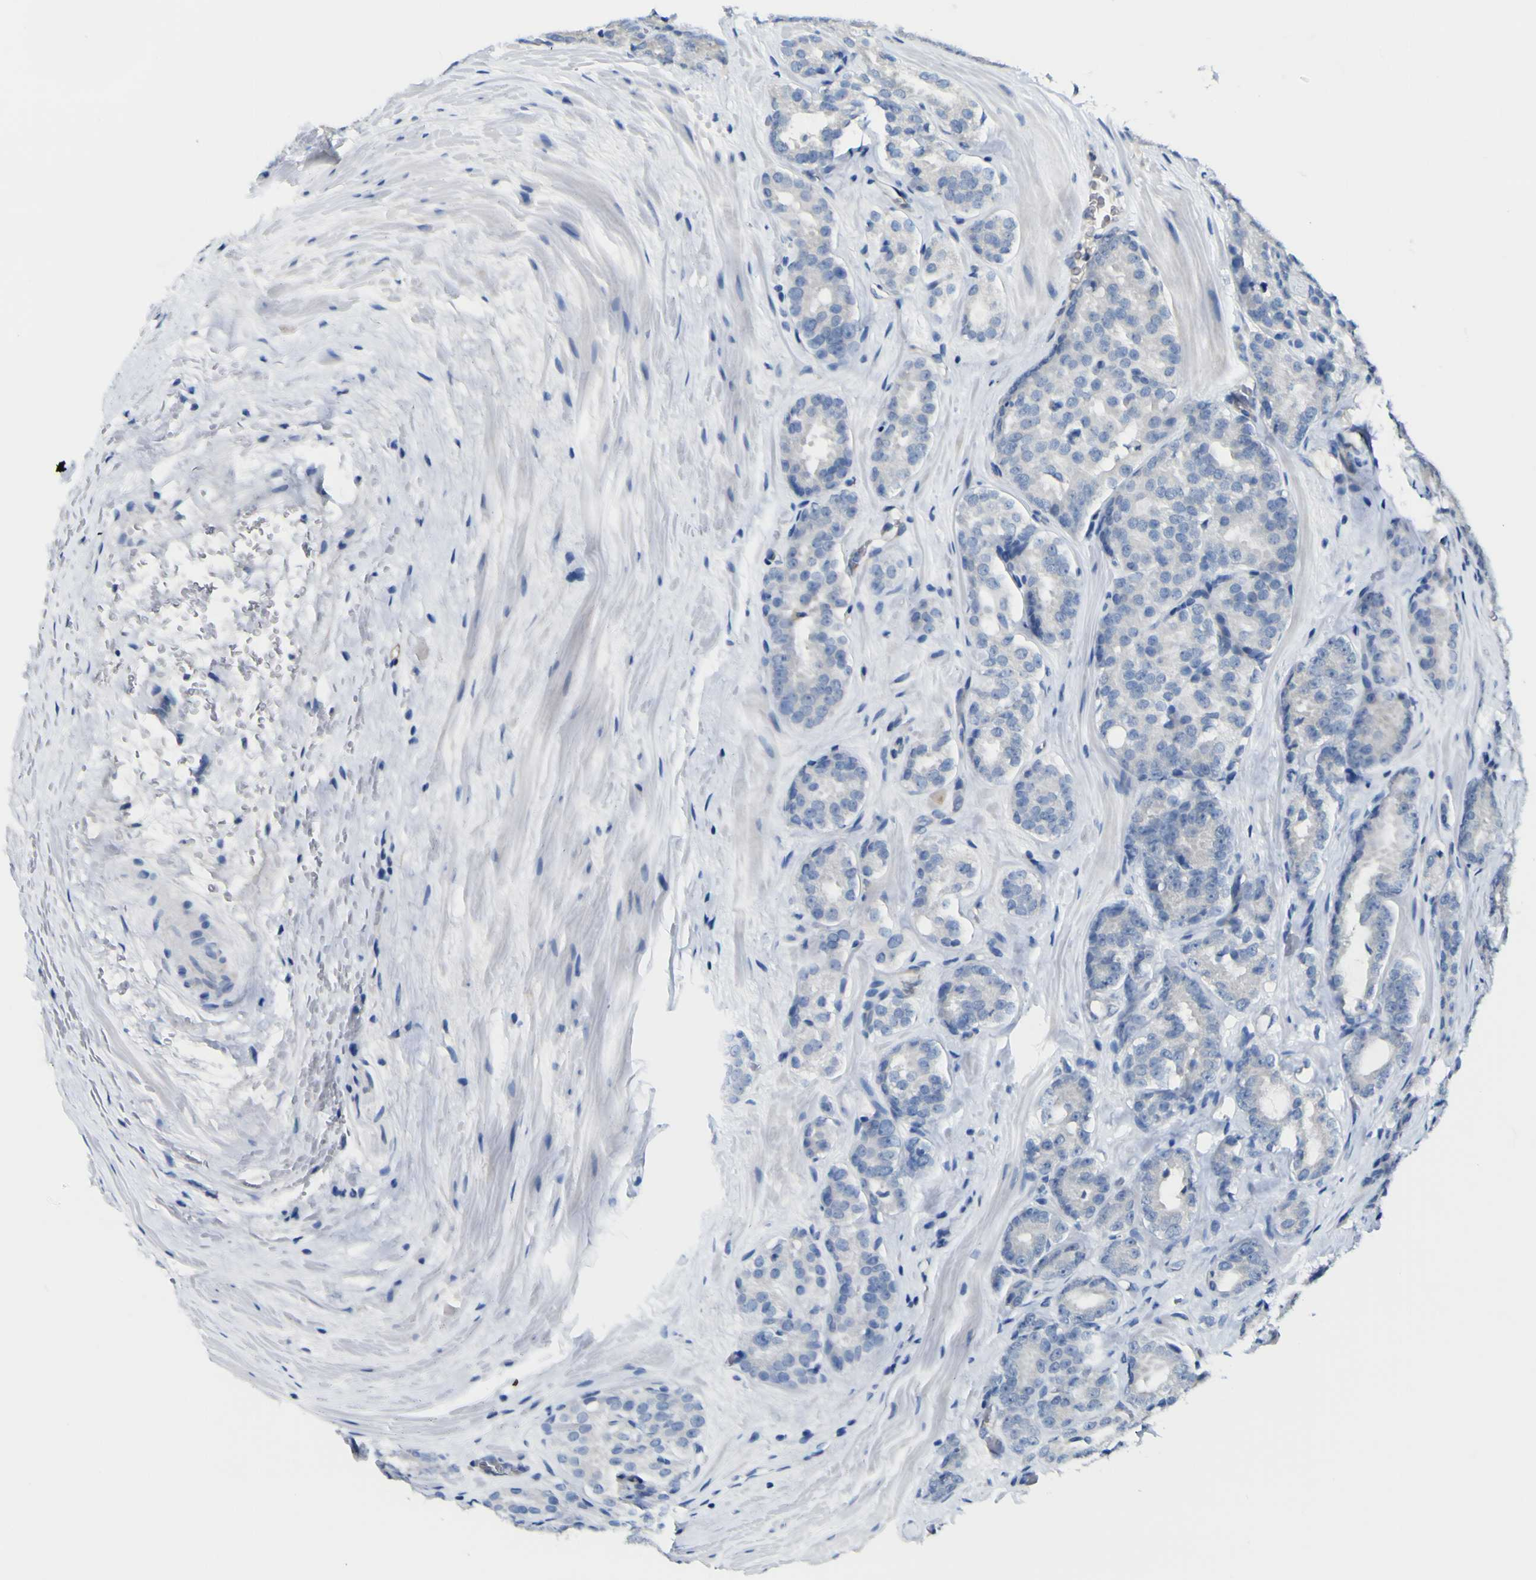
{"staining": {"intensity": "negative", "quantity": "none", "location": "none"}, "tissue": "prostate cancer", "cell_type": "Tumor cells", "image_type": "cancer", "snomed": [{"axis": "morphology", "description": "Adenocarcinoma, High grade"}, {"axis": "topography", "description": "Prostate"}], "caption": "Tumor cells are negative for brown protein staining in prostate cancer (adenocarcinoma (high-grade)).", "gene": "LDLR", "patient": {"sex": "male", "age": 64}}